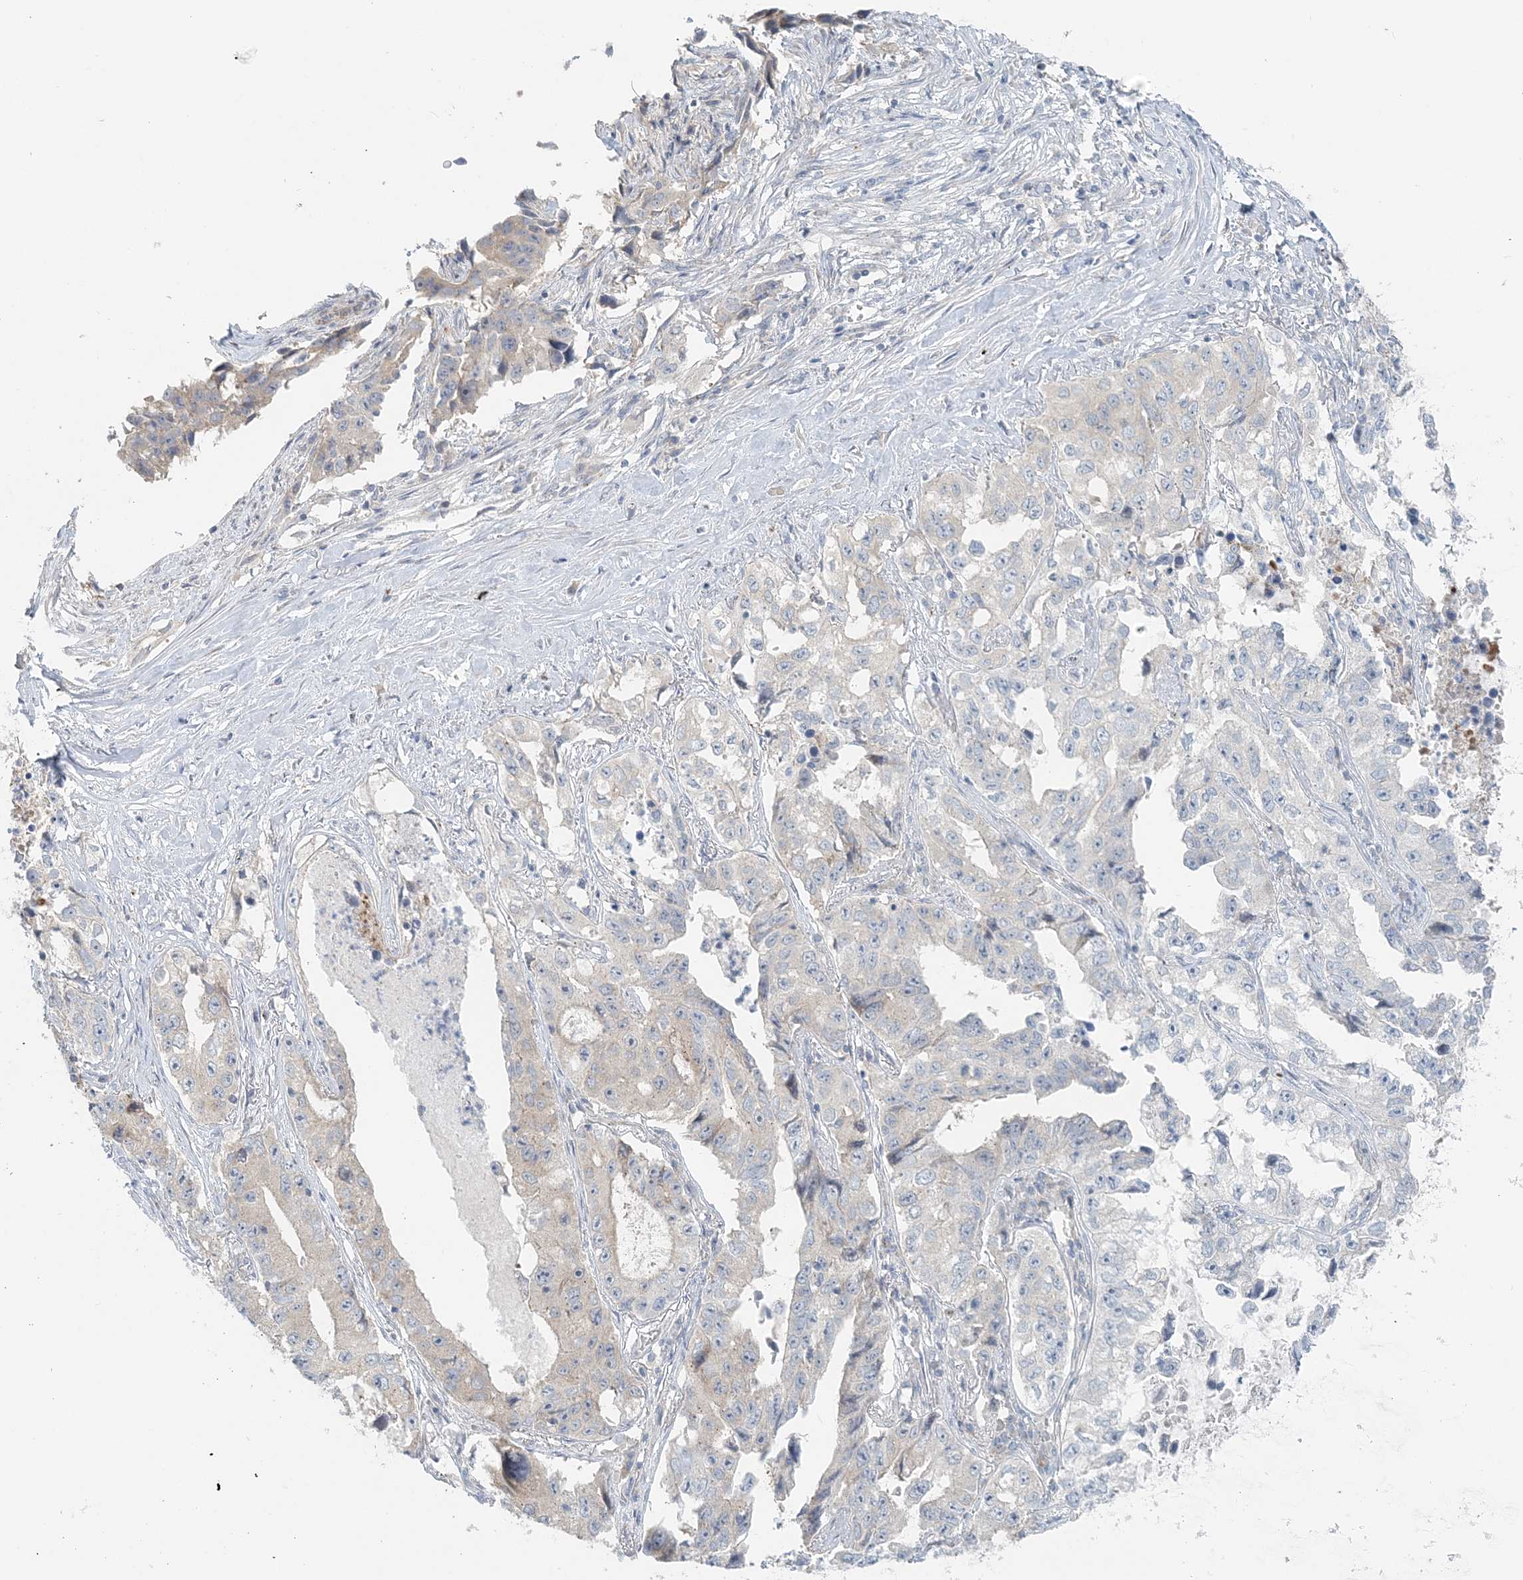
{"staining": {"intensity": "negative", "quantity": "none", "location": "none"}, "tissue": "lung cancer", "cell_type": "Tumor cells", "image_type": "cancer", "snomed": [{"axis": "morphology", "description": "Adenocarcinoma, NOS"}, {"axis": "topography", "description": "Lung"}], "caption": "Immunohistochemistry (IHC) micrograph of human adenocarcinoma (lung) stained for a protein (brown), which displays no staining in tumor cells. (DAB IHC visualized using brightfield microscopy, high magnification).", "gene": "NAA11", "patient": {"sex": "female", "age": 51}}